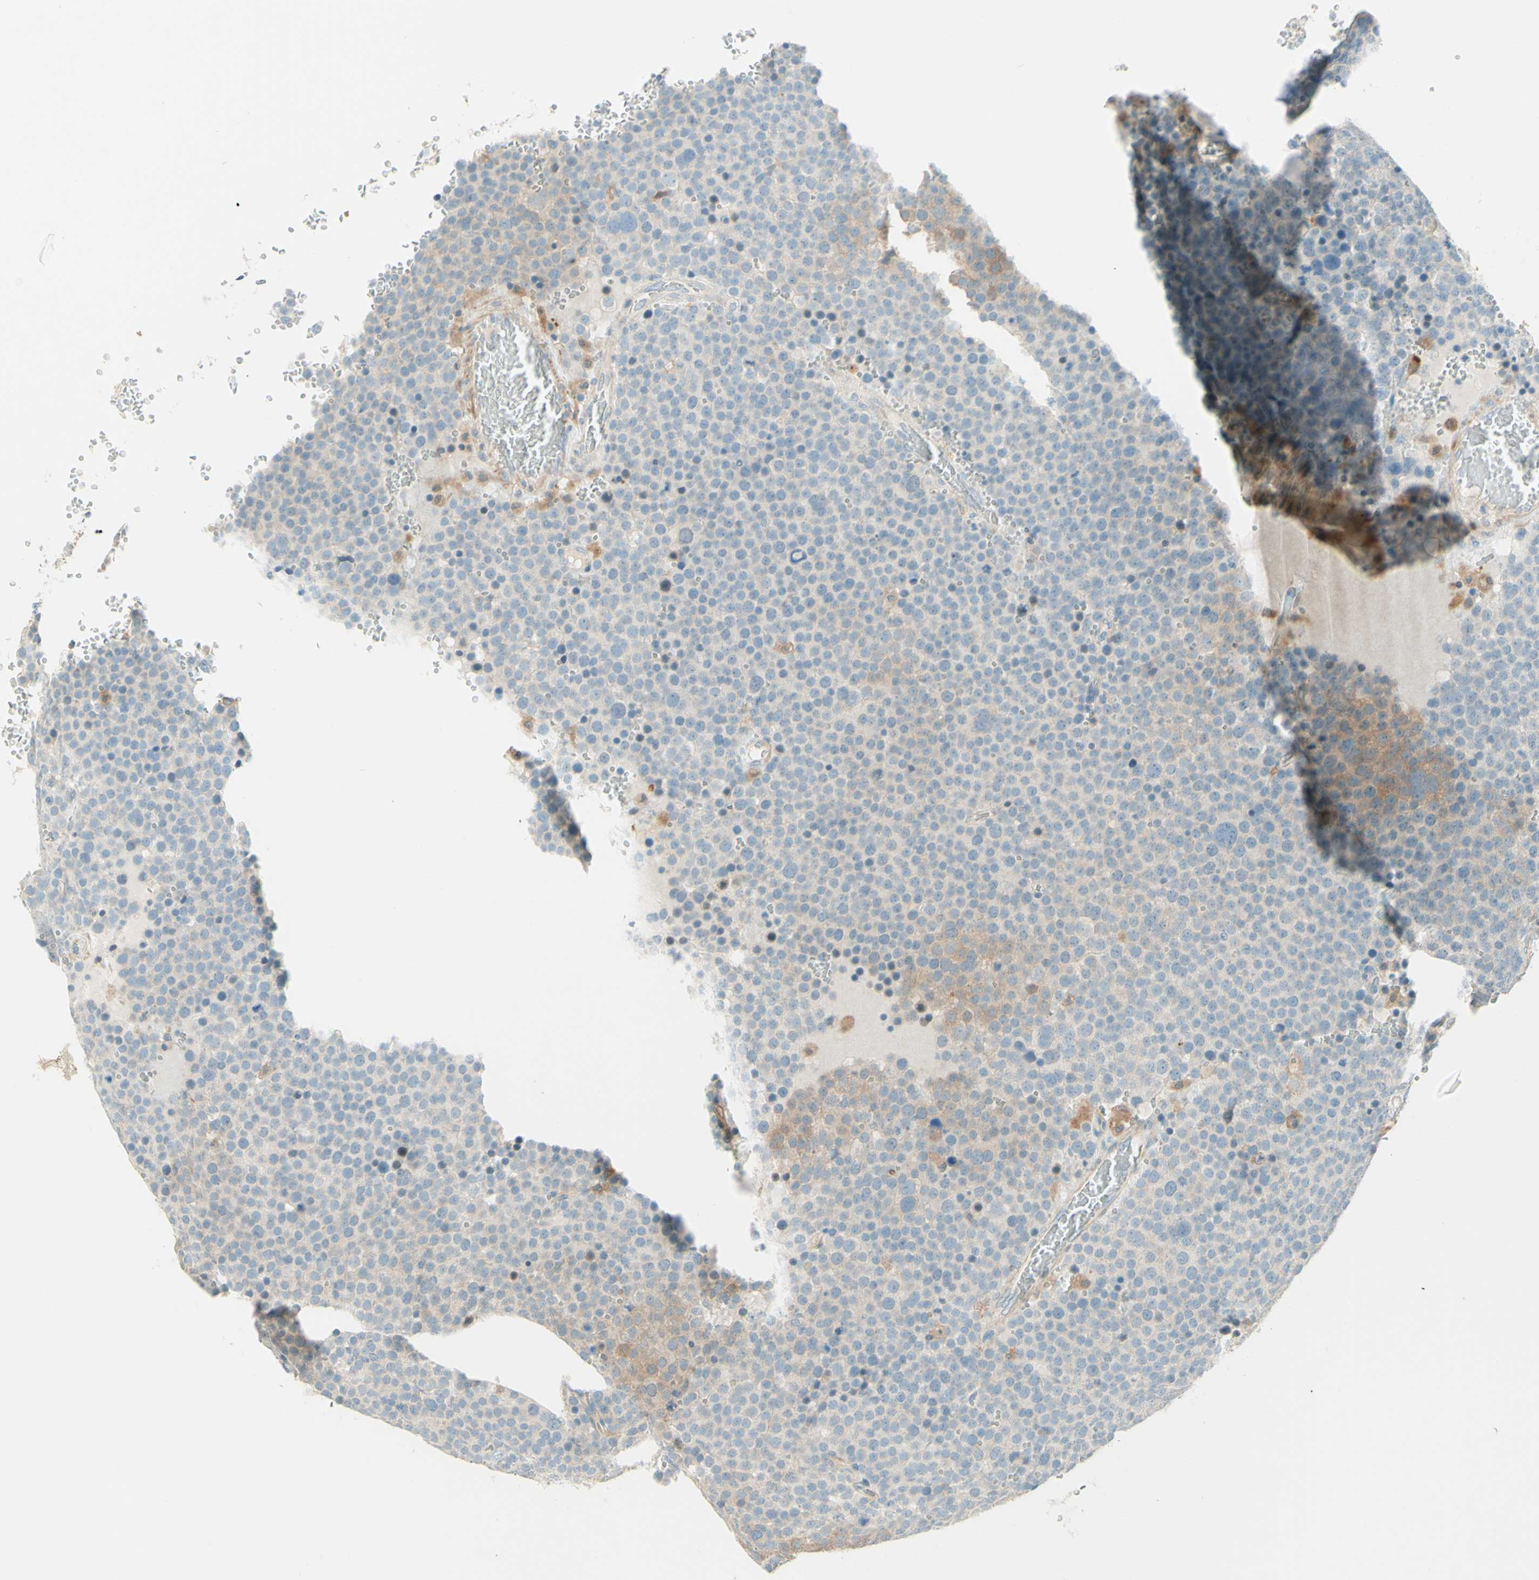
{"staining": {"intensity": "weak", "quantity": "<25%", "location": "cytoplasmic/membranous"}, "tissue": "testis cancer", "cell_type": "Tumor cells", "image_type": "cancer", "snomed": [{"axis": "morphology", "description": "Seminoma, NOS"}, {"axis": "topography", "description": "Testis"}], "caption": "Immunohistochemistry histopathology image of neoplastic tissue: human seminoma (testis) stained with DAB shows no significant protein positivity in tumor cells.", "gene": "PROM1", "patient": {"sex": "male", "age": 71}}